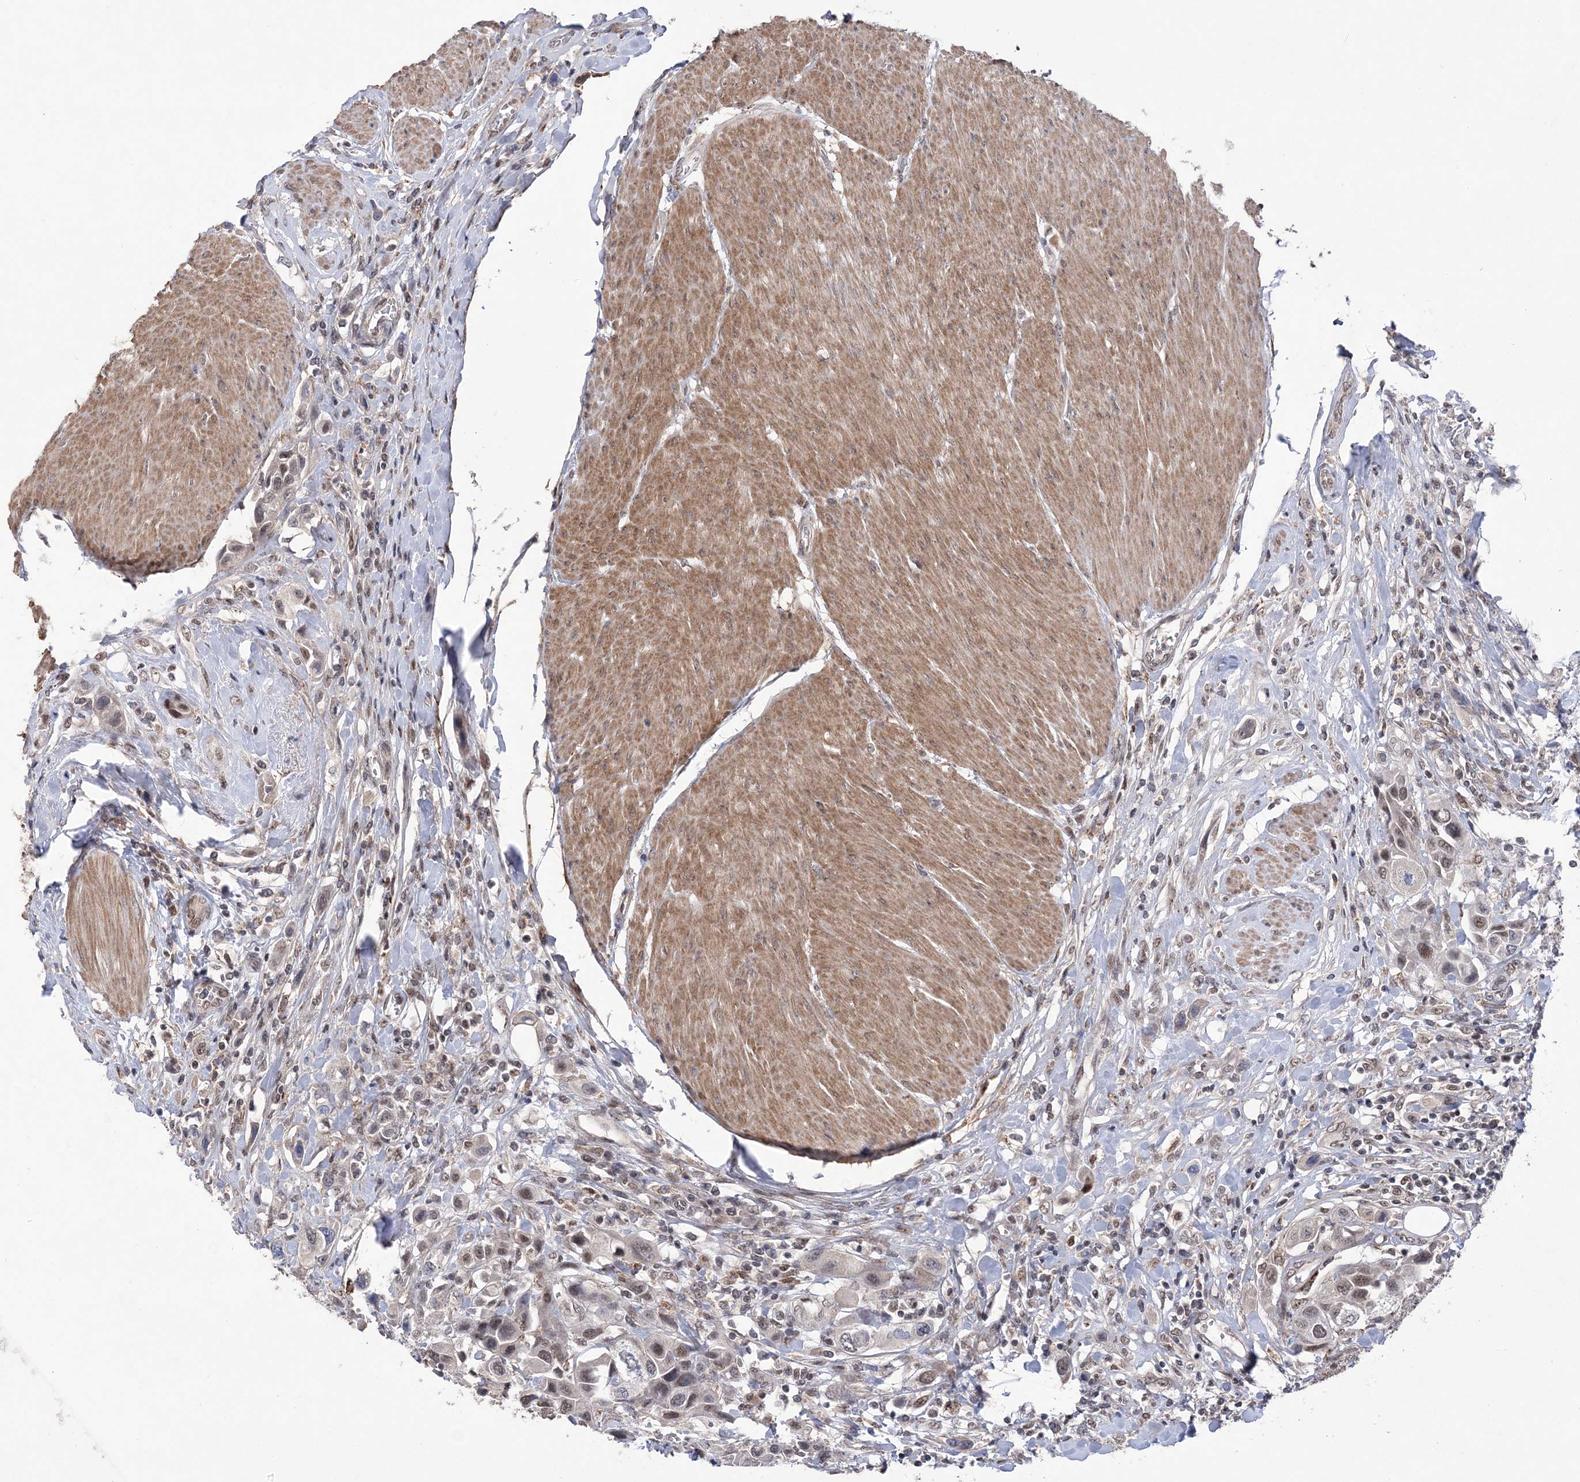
{"staining": {"intensity": "weak", "quantity": "25%-75%", "location": "nuclear"}, "tissue": "urothelial cancer", "cell_type": "Tumor cells", "image_type": "cancer", "snomed": [{"axis": "morphology", "description": "Urothelial carcinoma, High grade"}, {"axis": "topography", "description": "Urinary bladder"}], "caption": "Protein expression analysis of human urothelial carcinoma (high-grade) reveals weak nuclear staining in about 25%-75% of tumor cells.", "gene": "BOD1L1", "patient": {"sex": "male", "age": 50}}